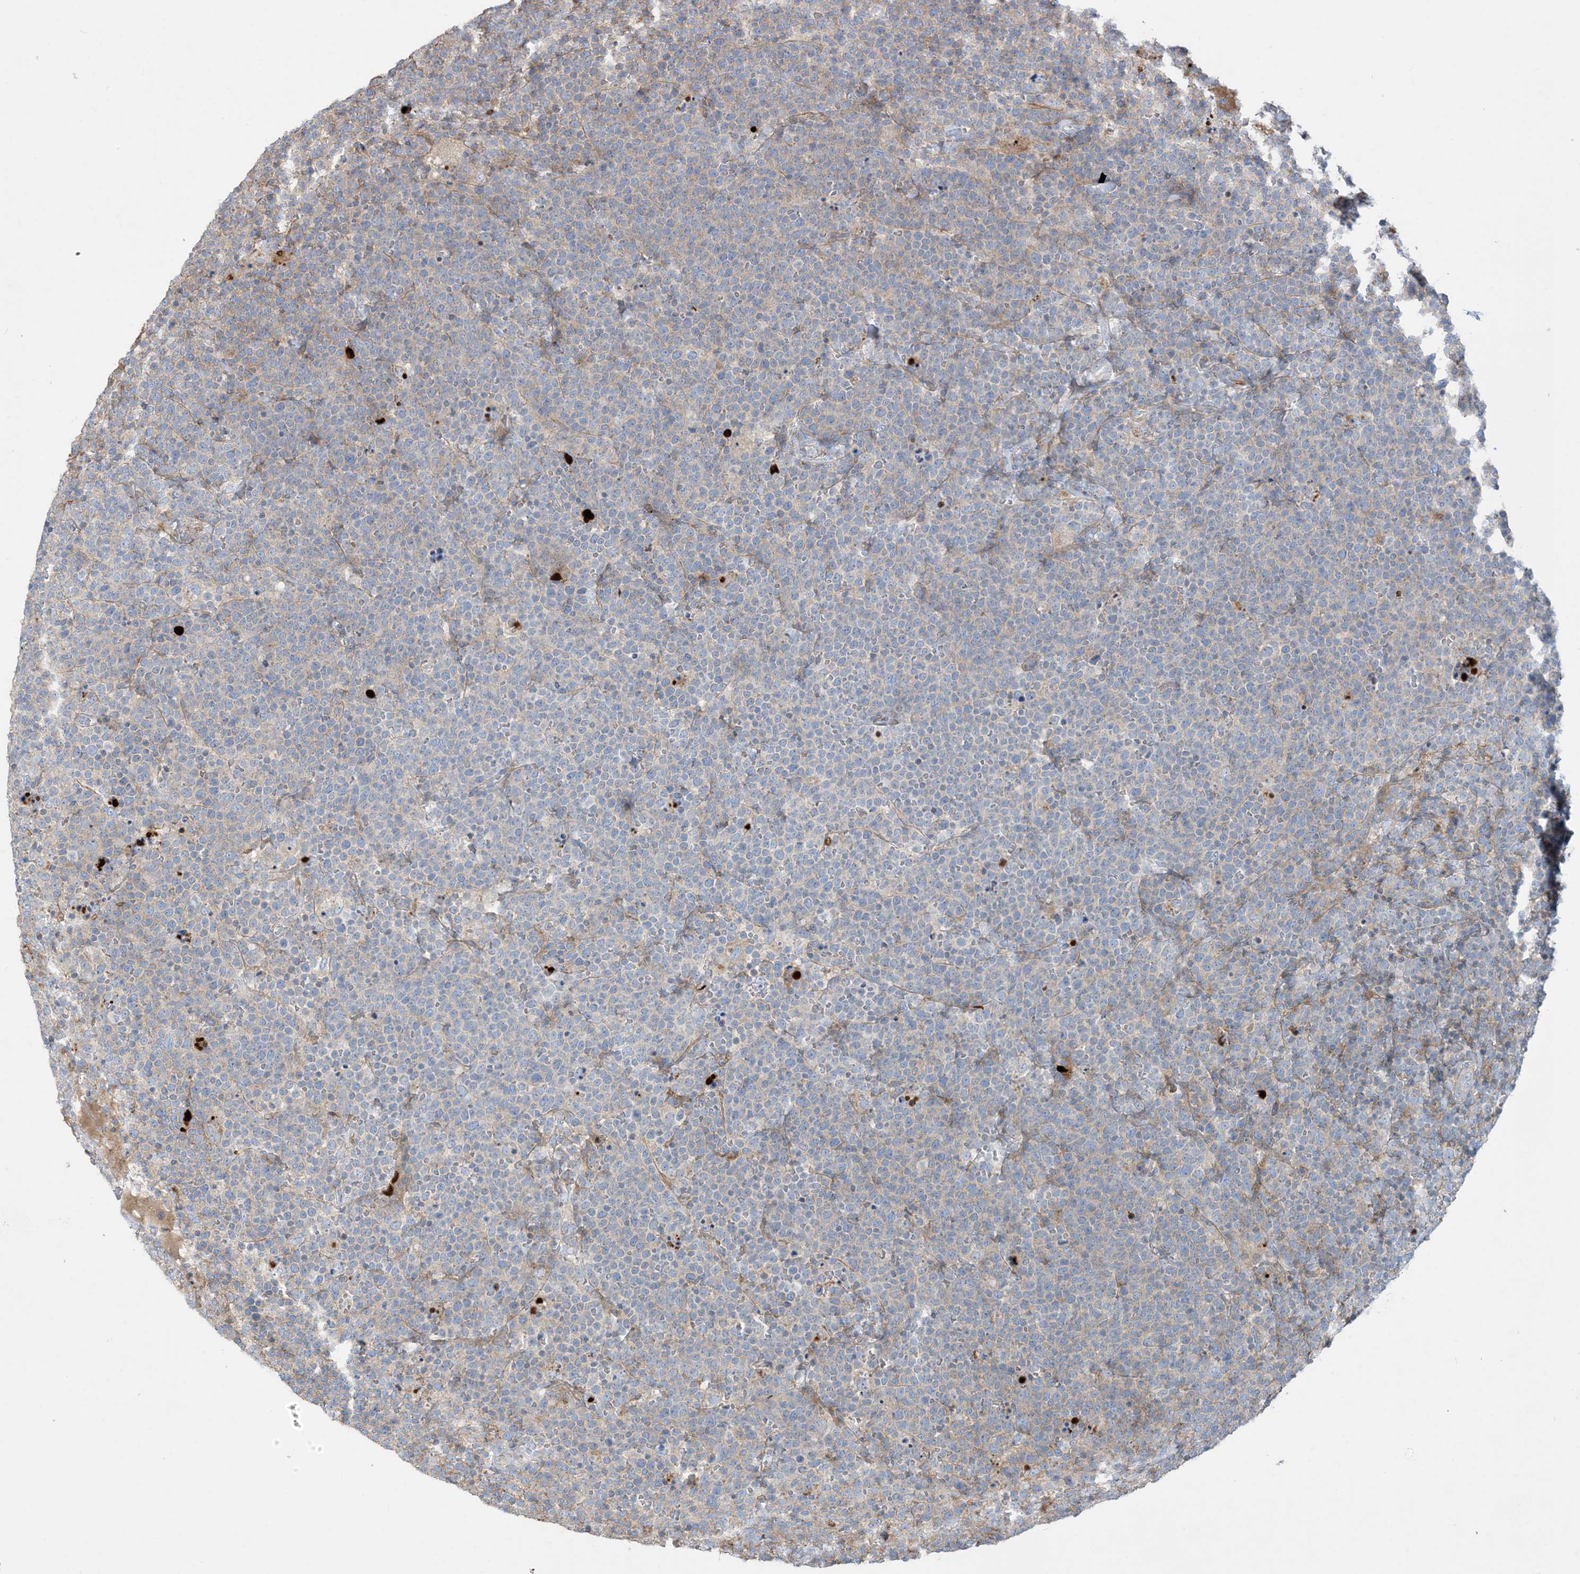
{"staining": {"intensity": "negative", "quantity": "none", "location": "none"}, "tissue": "lymphoma", "cell_type": "Tumor cells", "image_type": "cancer", "snomed": [{"axis": "morphology", "description": "Malignant lymphoma, non-Hodgkin's type, High grade"}, {"axis": "topography", "description": "Lymph node"}], "caption": "Tumor cells are negative for brown protein staining in malignant lymphoma, non-Hodgkin's type (high-grade).", "gene": "GTF3C2", "patient": {"sex": "male", "age": 61}}